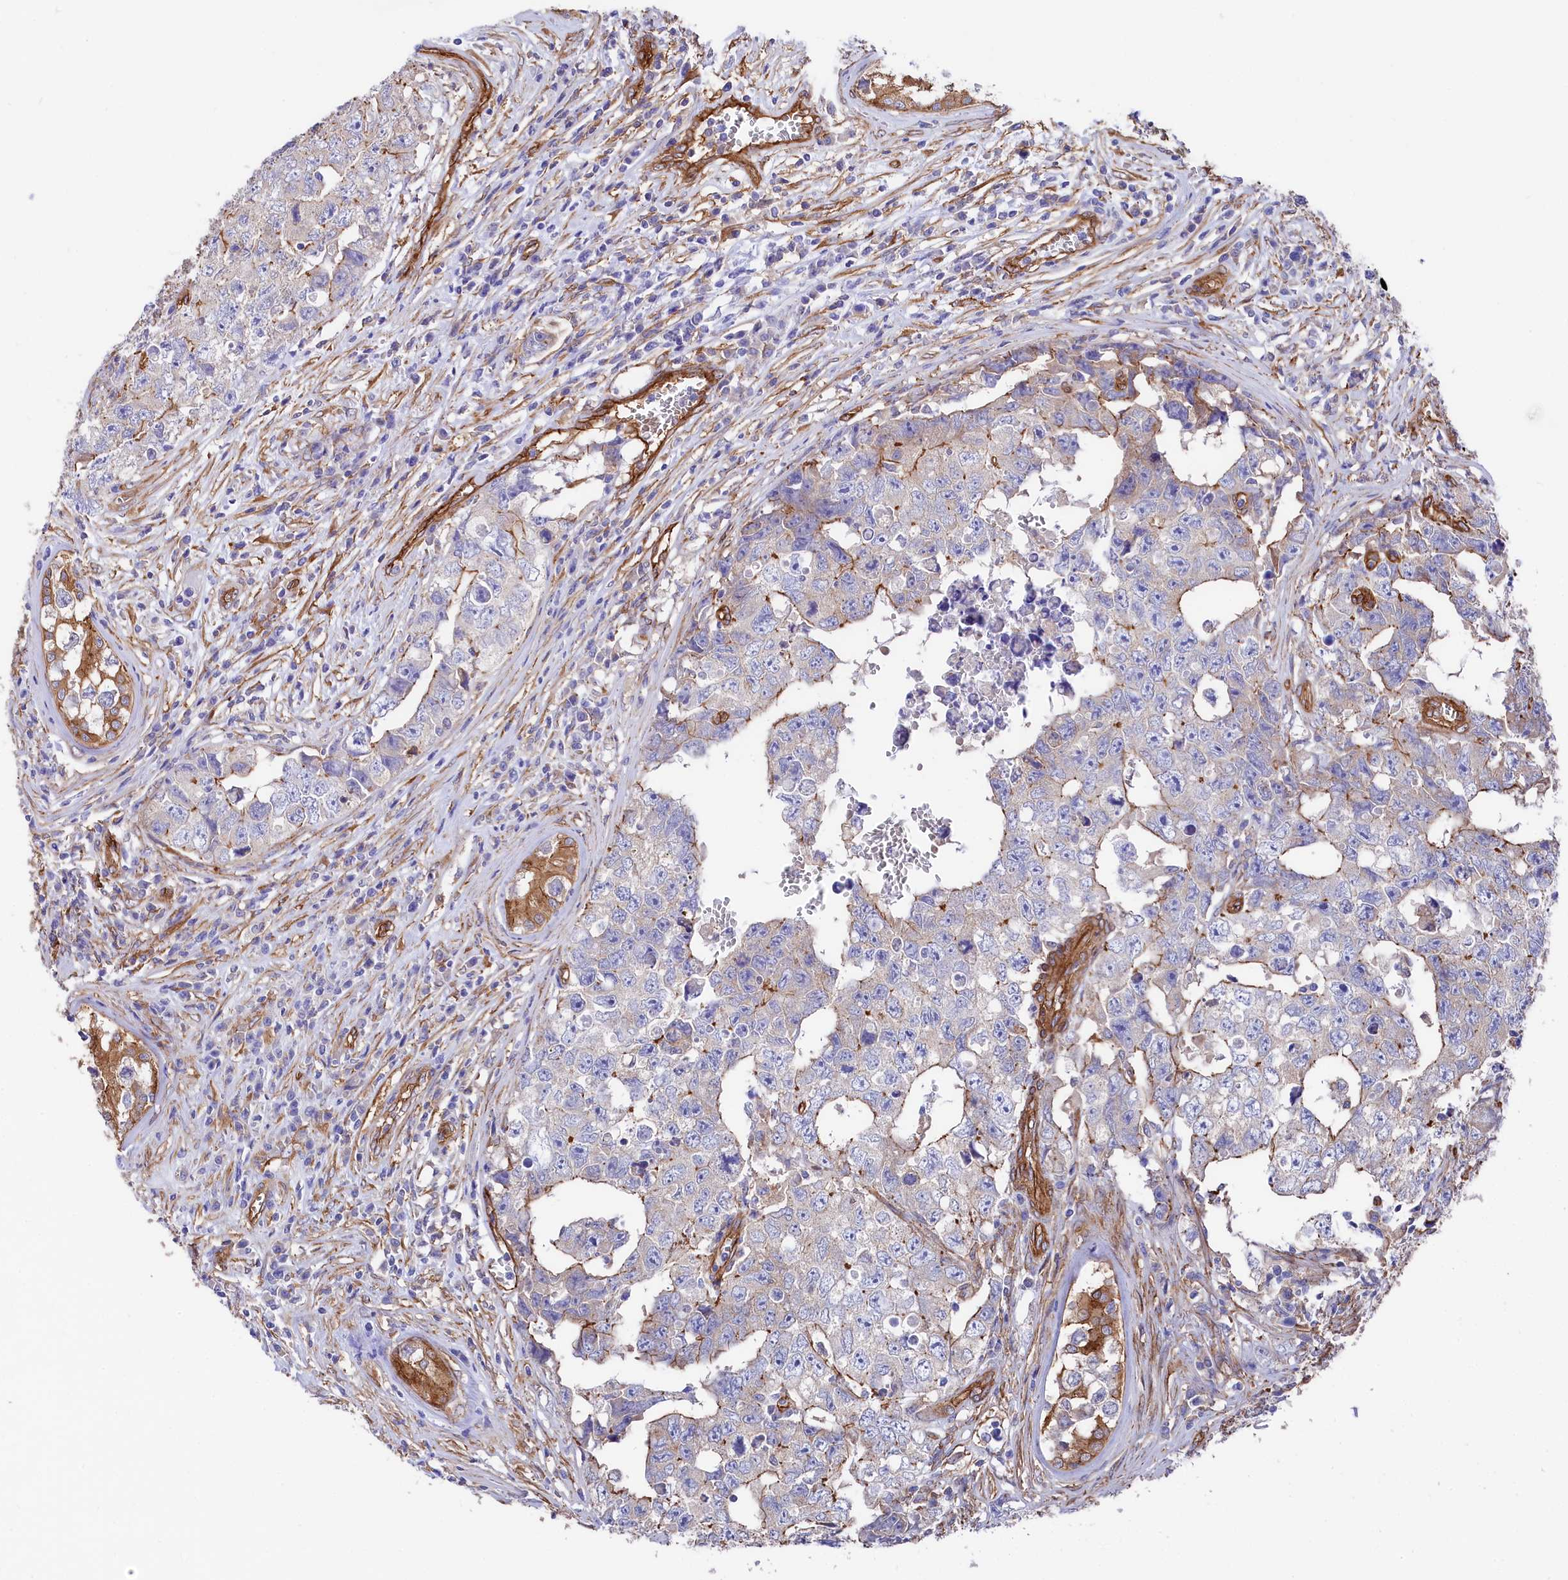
{"staining": {"intensity": "moderate", "quantity": "<25%", "location": "cytoplasmic/membranous"}, "tissue": "testis cancer", "cell_type": "Tumor cells", "image_type": "cancer", "snomed": [{"axis": "morphology", "description": "Carcinoma, Embryonal, NOS"}, {"axis": "topography", "description": "Testis"}], "caption": "Testis cancer (embryonal carcinoma) stained with a protein marker shows moderate staining in tumor cells.", "gene": "TNKS1BP1", "patient": {"sex": "male", "age": 17}}